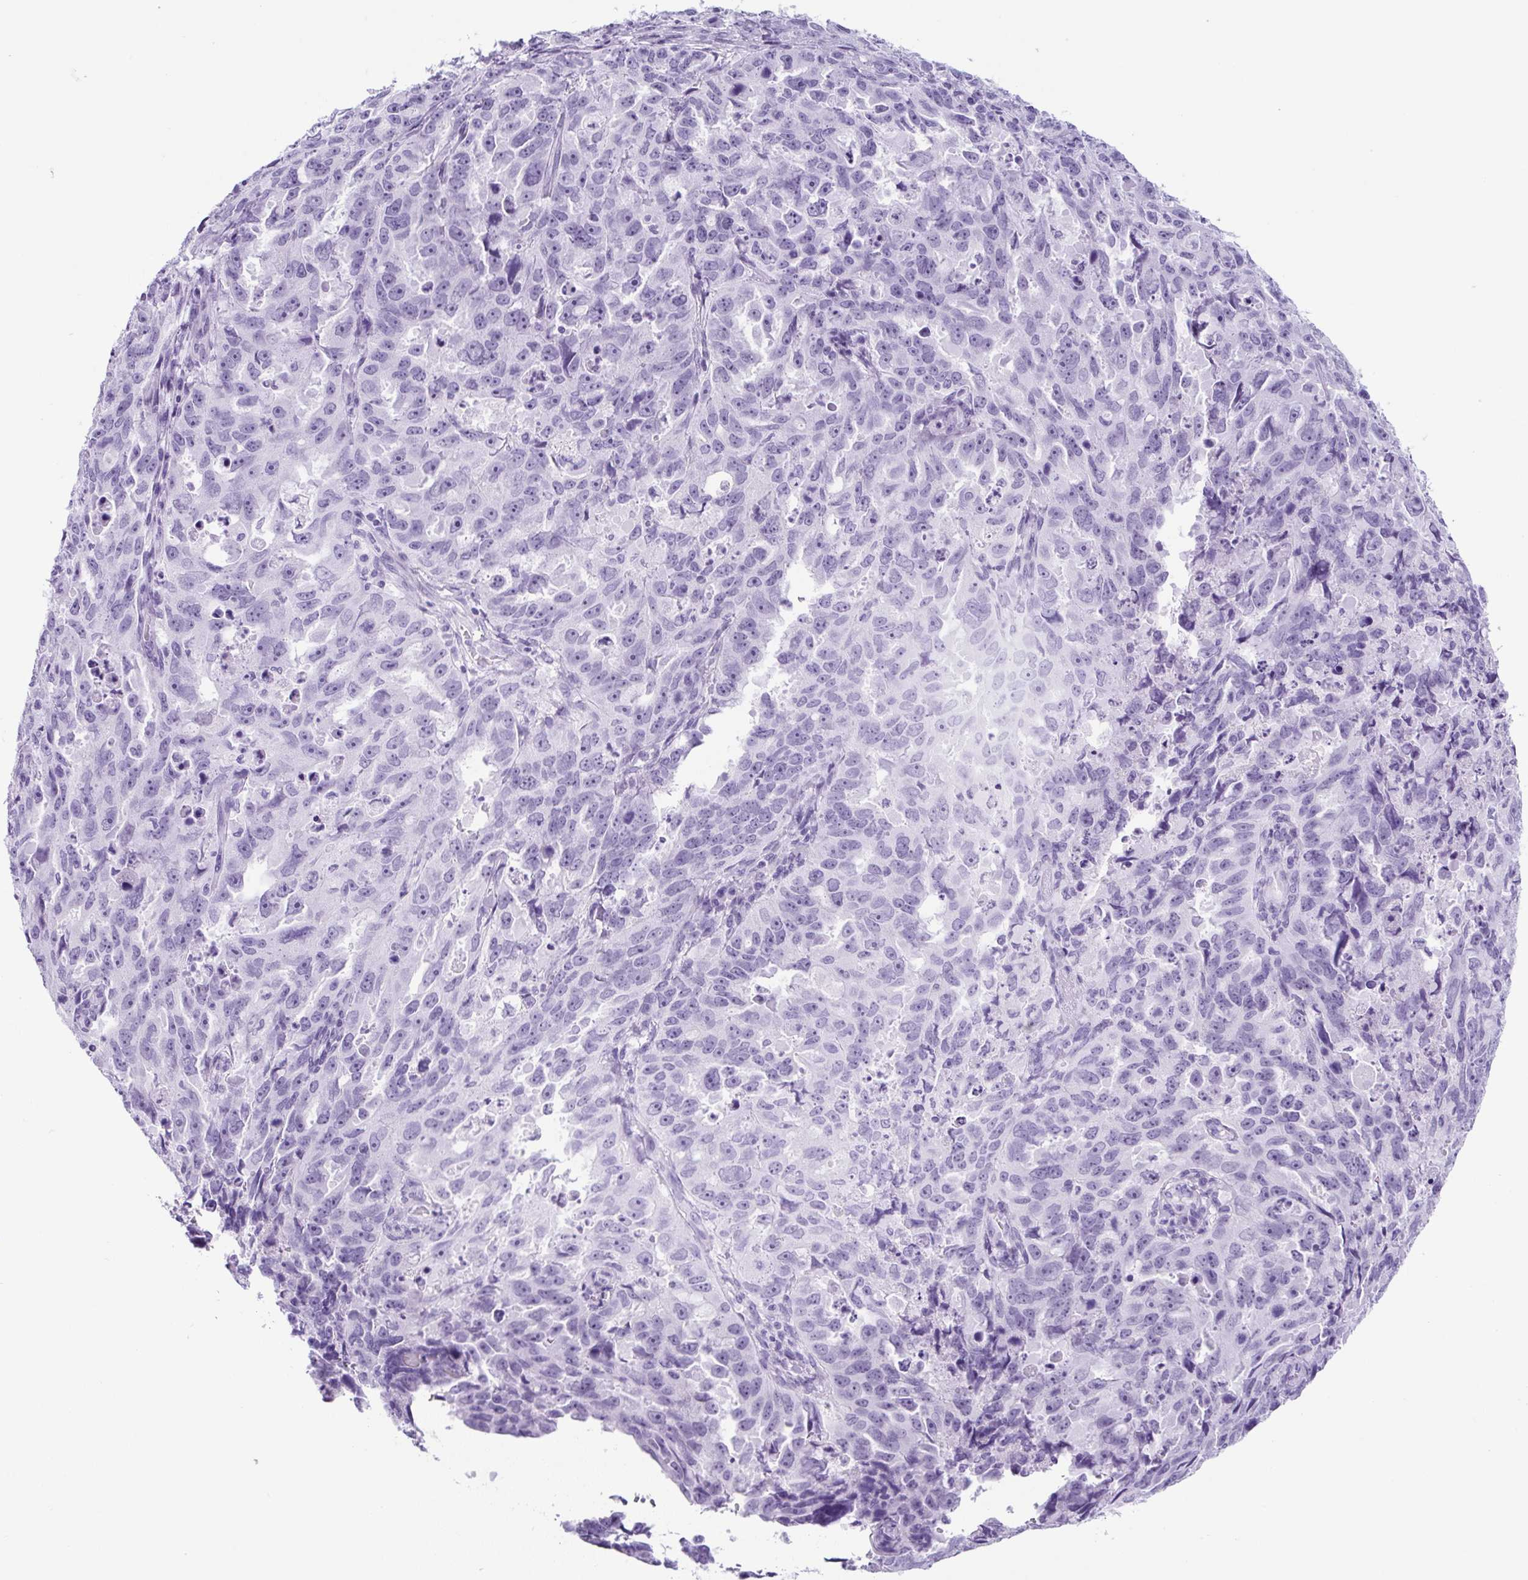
{"staining": {"intensity": "negative", "quantity": "none", "location": "none"}, "tissue": "endometrial cancer", "cell_type": "Tumor cells", "image_type": "cancer", "snomed": [{"axis": "morphology", "description": "Adenocarcinoma, NOS"}, {"axis": "topography", "description": "Endometrium"}], "caption": "Immunohistochemical staining of adenocarcinoma (endometrial) reveals no significant positivity in tumor cells.", "gene": "ADAMTS19", "patient": {"sex": "female", "age": 65}}